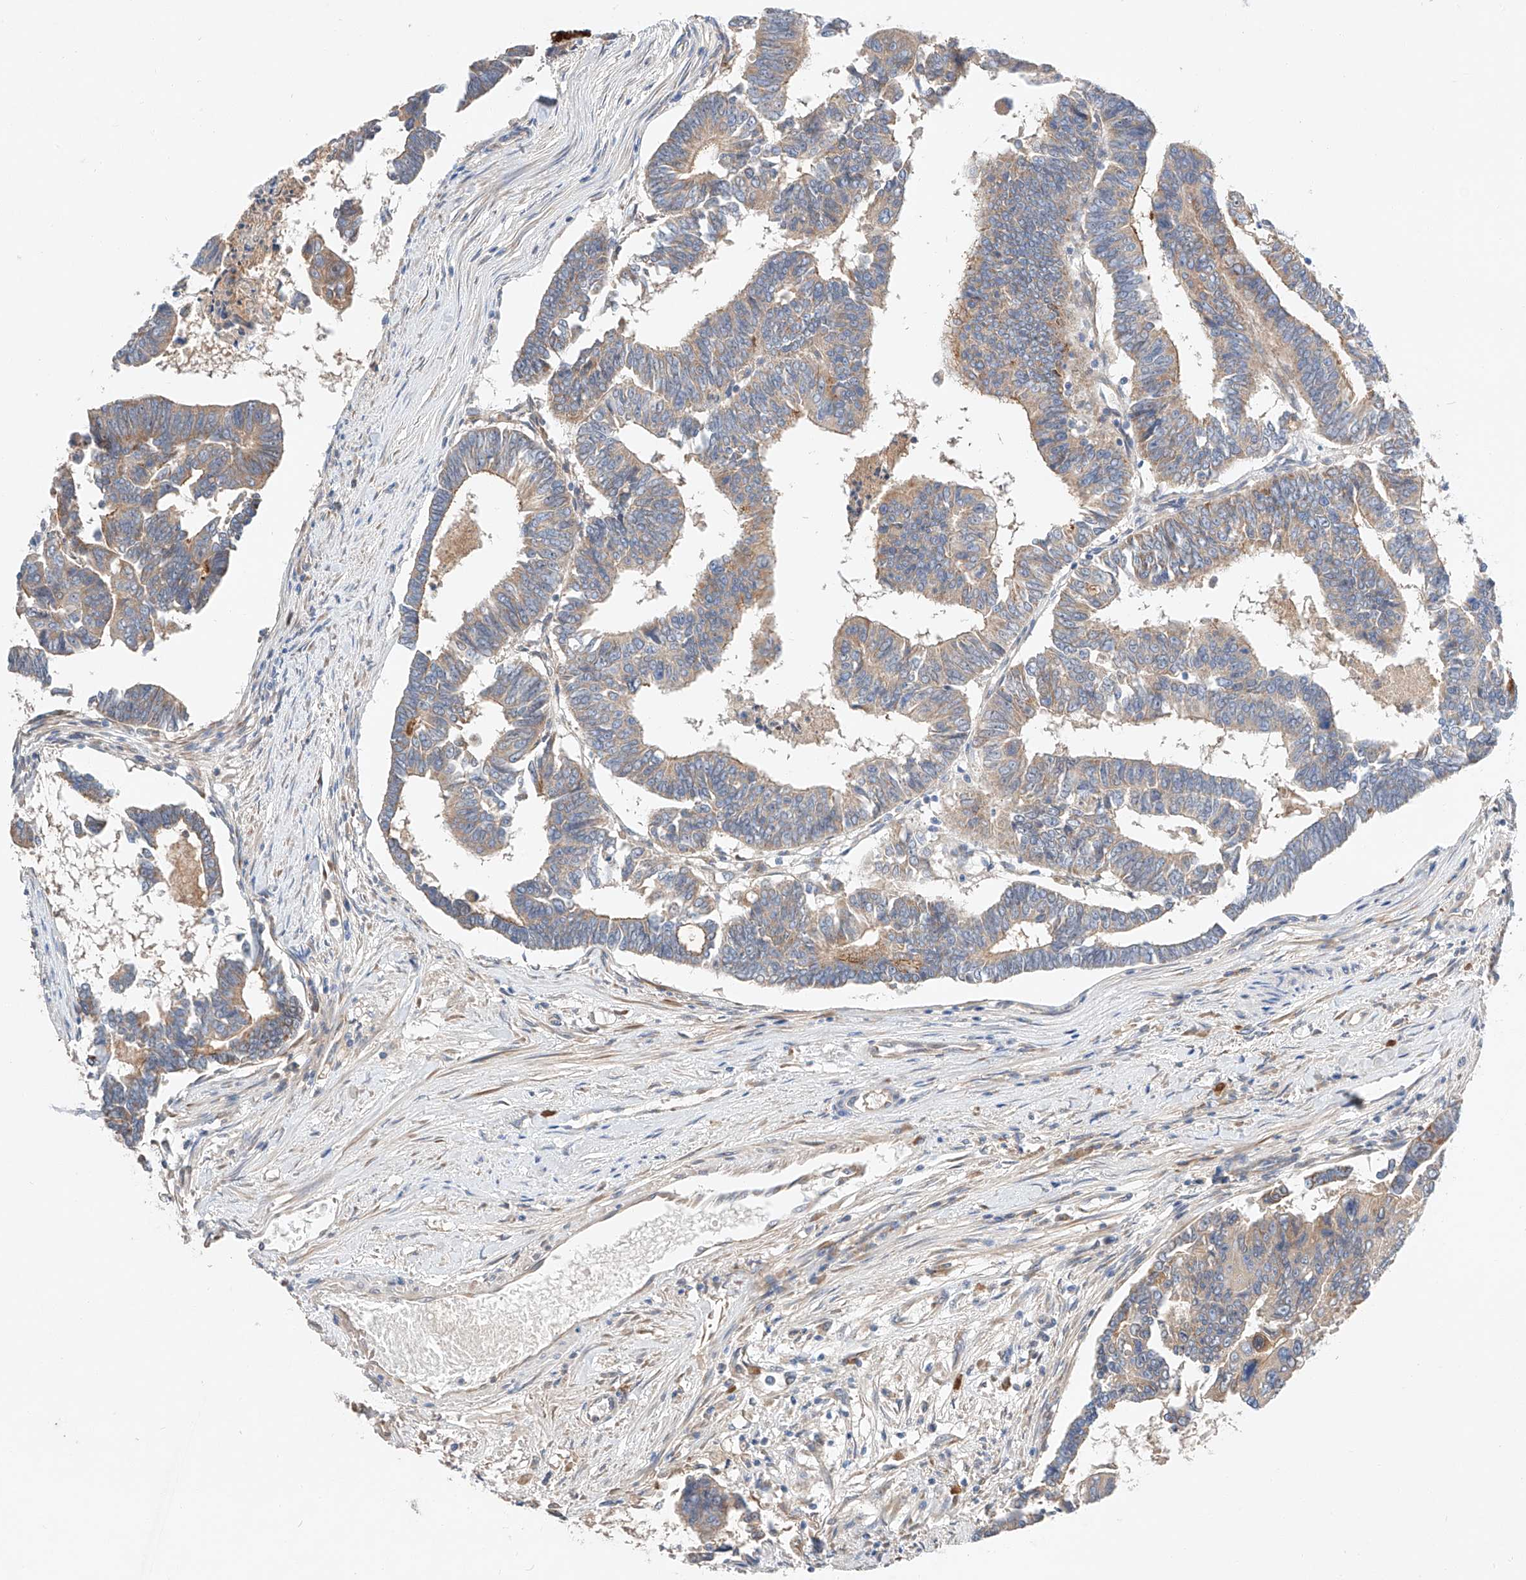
{"staining": {"intensity": "weak", "quantity": ">75%", "location": "cytoplasmic/membranous"}, "tissue": "colorectal cancer", "cell_type": "Tumor cells", "image_type": "cancer", "snomed": [{"axis": "morphology", "description": "Adenocarcinoma, NOS"}, {"axis": "topography", "description": "Rectum"}], "caption": "DAB immunohistochemical staining of colorectal cancer shows weak cytoplasmic/membranous protein expression in about >75% of tumor cells. Using DAB (3,3'-diaminobenzidine) (brown) and hematoxylin (blue) stains, captured at high magnification using brightfield microscopy.", "gene": "RUSC1", "patient": {"sex": "female", "age": 65}}